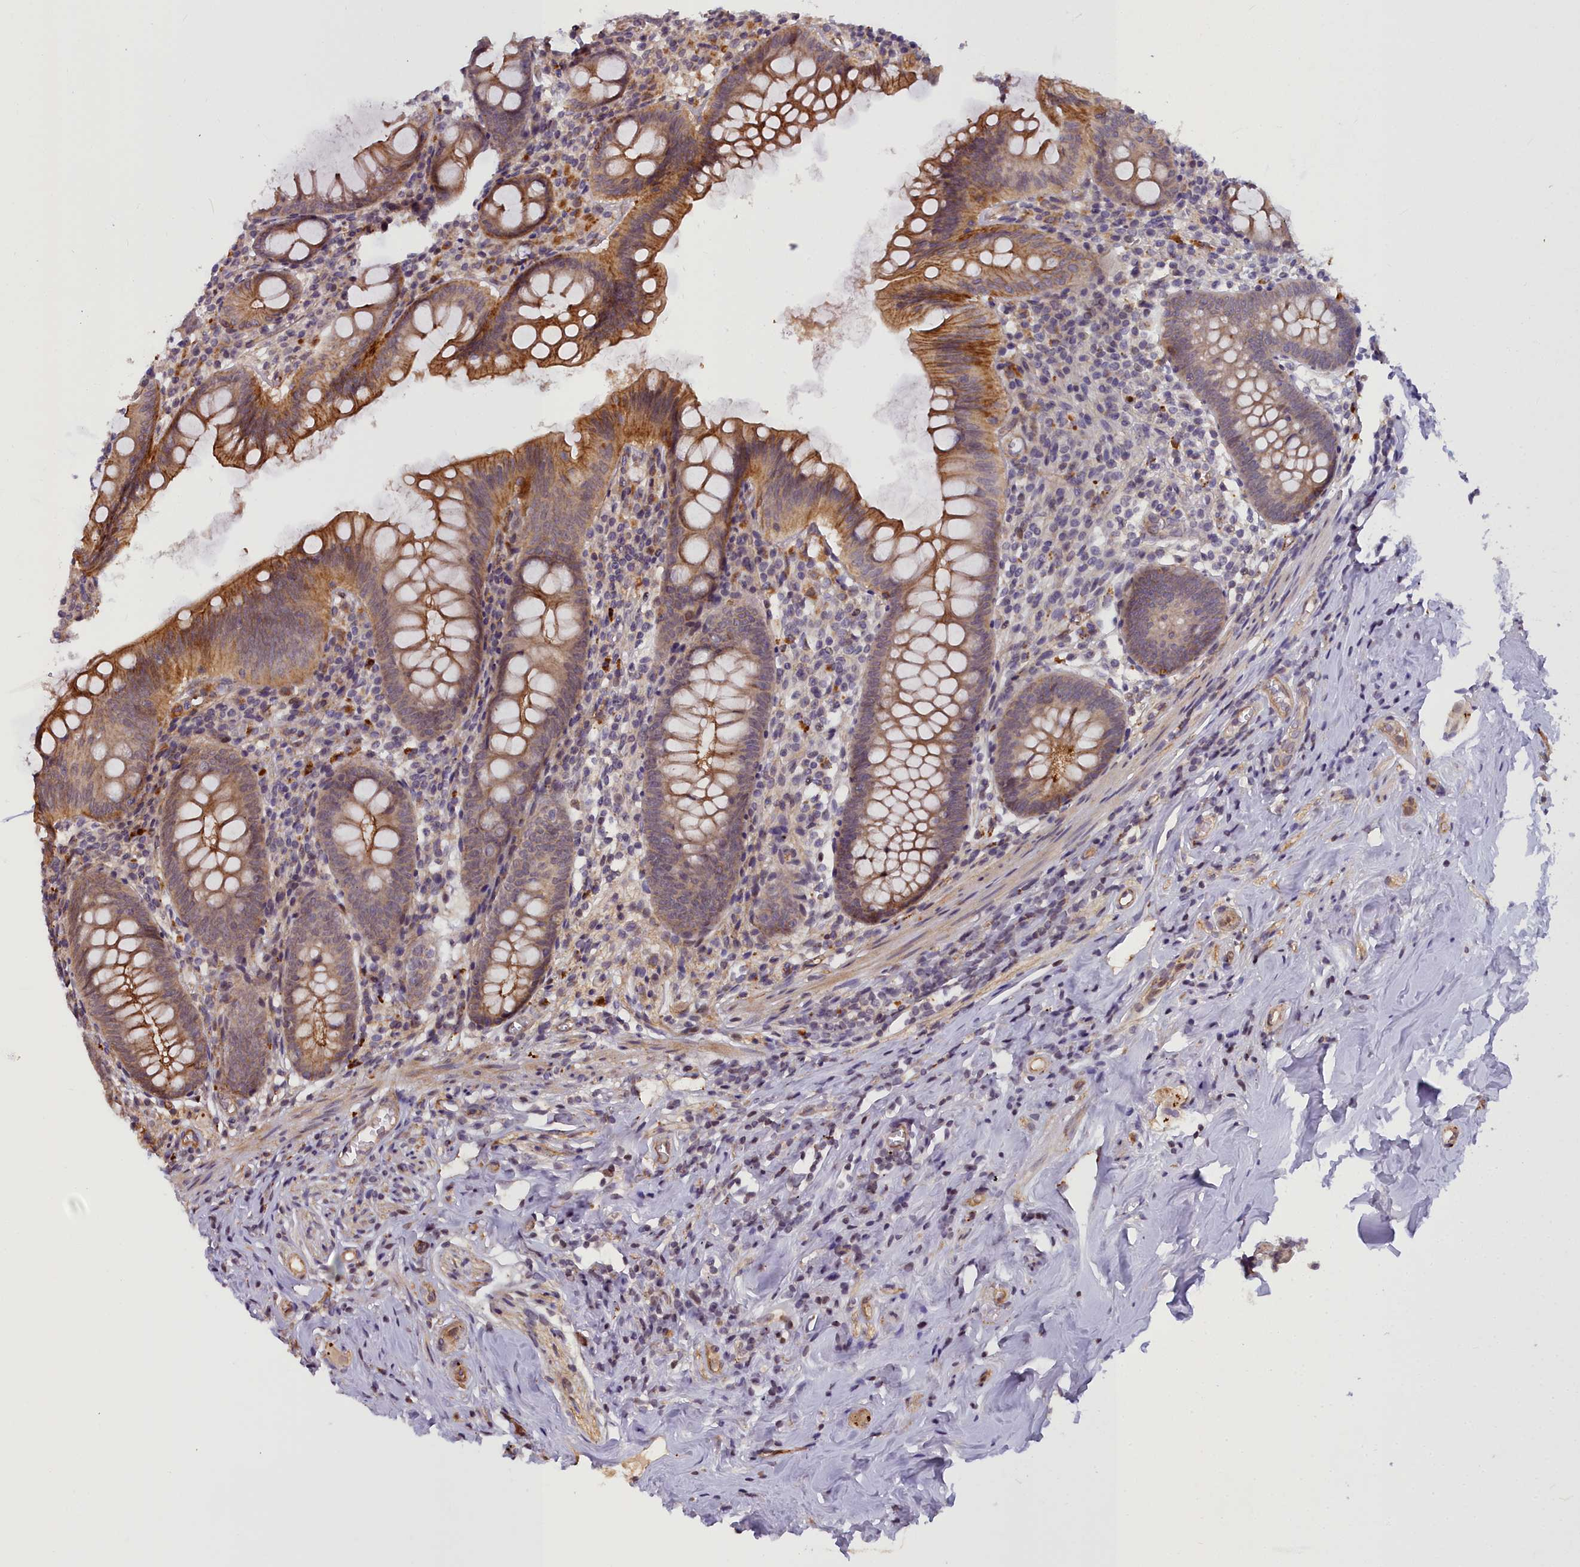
{"staining": {"intensity": "moderate", "quantity": ">75%", "location": "cytoplasmic/membranous"}, "tissue": "appendix", "cell_type": "Glandular cells", "image_type": "normal", "snomed": [{"axis": "morphology", "description": "Normal tissue, NOS"}, {"axis": "topography", "description": "Appendix"}], "caption": "Approximately >75% of glandular cells in unremarkable human appendix display moderate cytoplasmic/membranous protein expression as visualized by brown immunohistochemical staining.", "gene": "GLYATL3", "patient": {"sex": "female", "age": 51}}